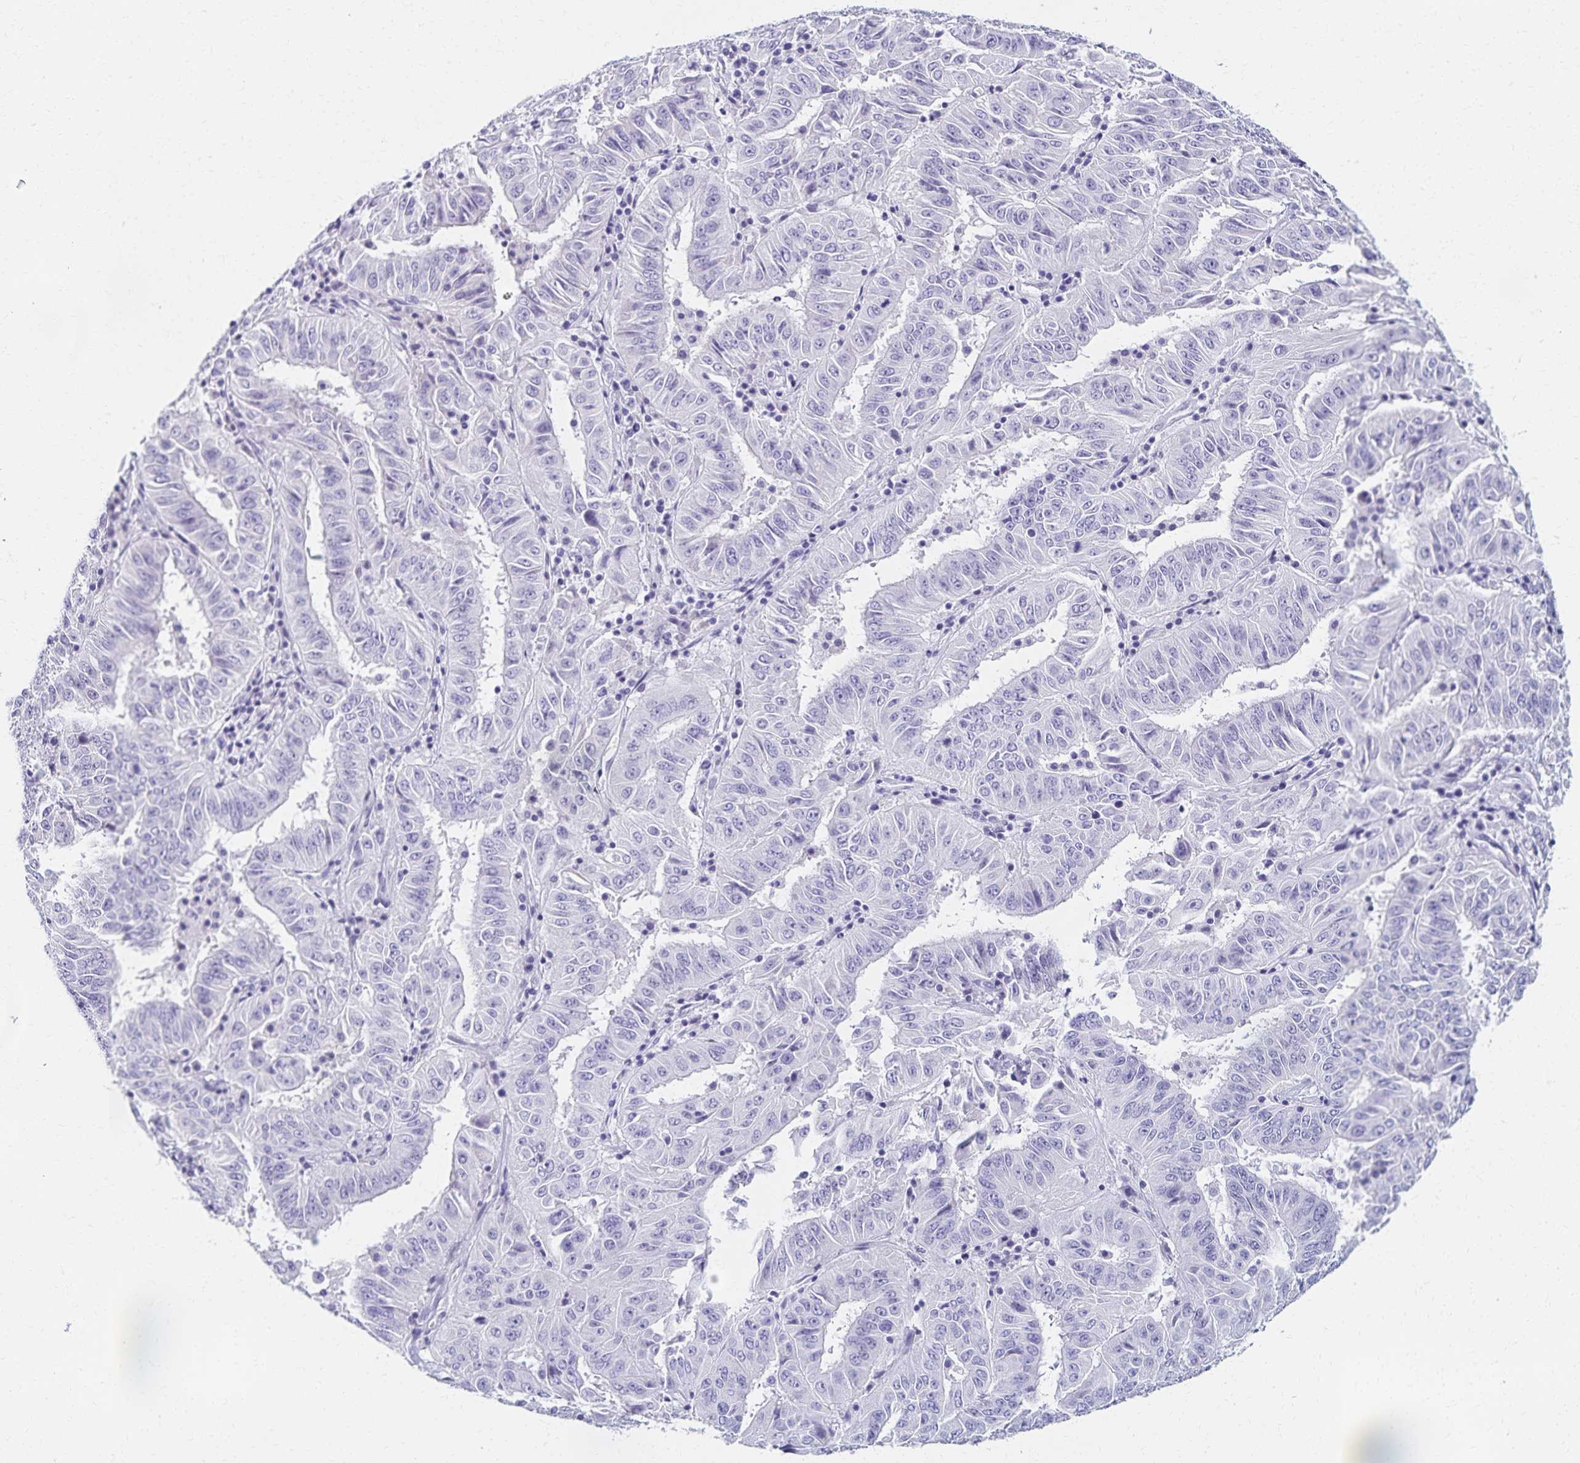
{"staining": {"intensity": "negative", "quantity": "none", "location": "none"}, "tissue": "pancreatic cancer", "cell_type": "Tumor cells", "image_type": "cancer", "snomed": [{"axis": "morphology", "description": "Adenocarcinoma, NOS"}, {"axis": "topography", "description": "Pancreas"}], "caption": "Pancreatic adenocarcinoma was stained to show a protein in brown. There is no significant staining in tumor cells.", "gene": "C2orf50", "patient": {"sex": "male", "age": 63}}